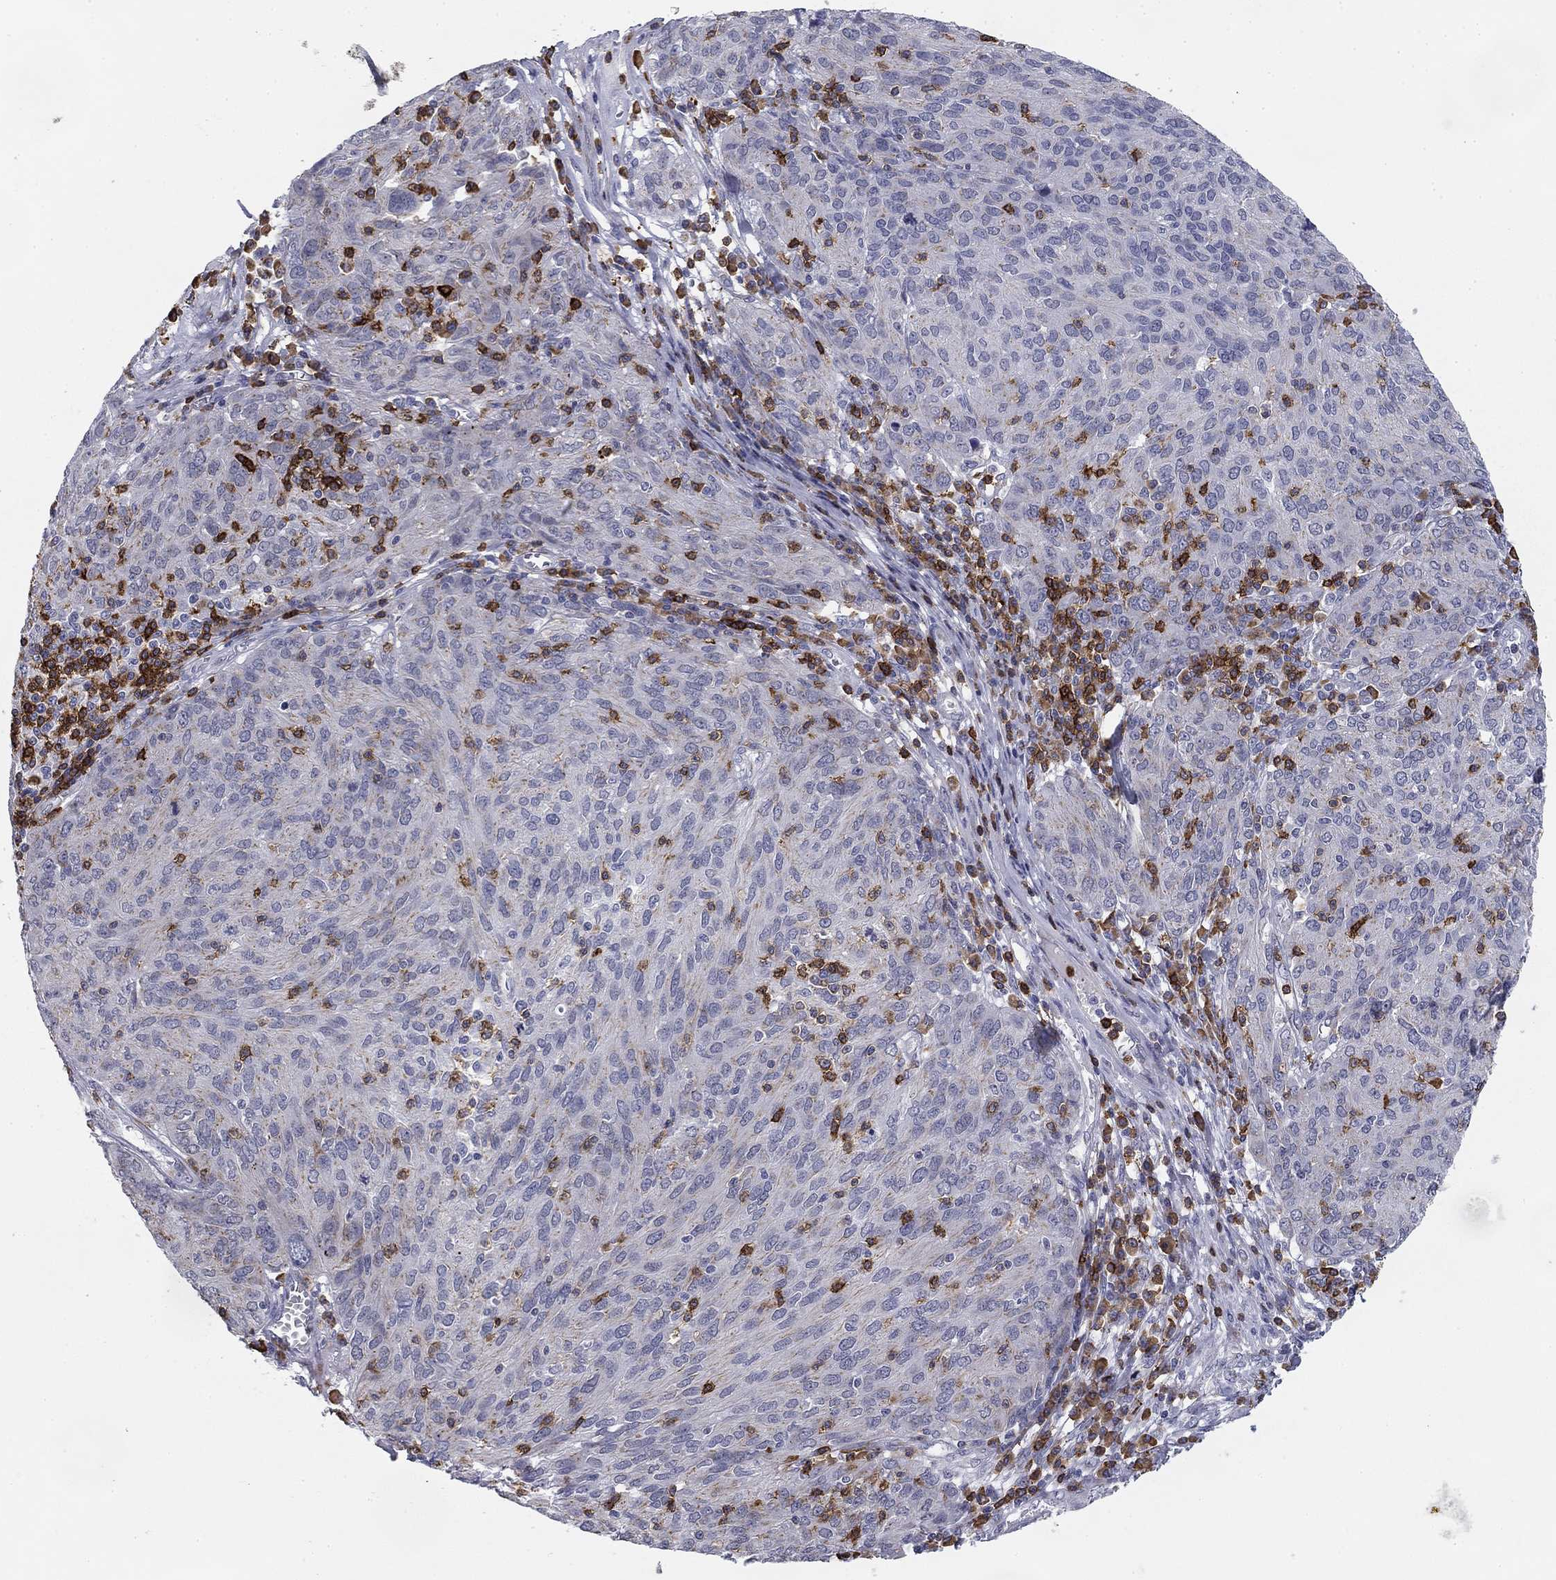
{"staining": {"intensity": "negative", "quantity": "none", "location": "none"}, "tissue": "ovarian cancer", "cell_type": "Tumor cells", "image_type": "cancer", "snomed": [{"axis": "morphology", "description": "Carcinoma, endometroid"}, {"axis": "topography", "description": "Ovary"}], "caption": "Tumor cells are negative for protein expression in human ovarian endometroid carcinoma.", "gene": "TRAT1", "patient": {"sex": "female", "age": 50}}